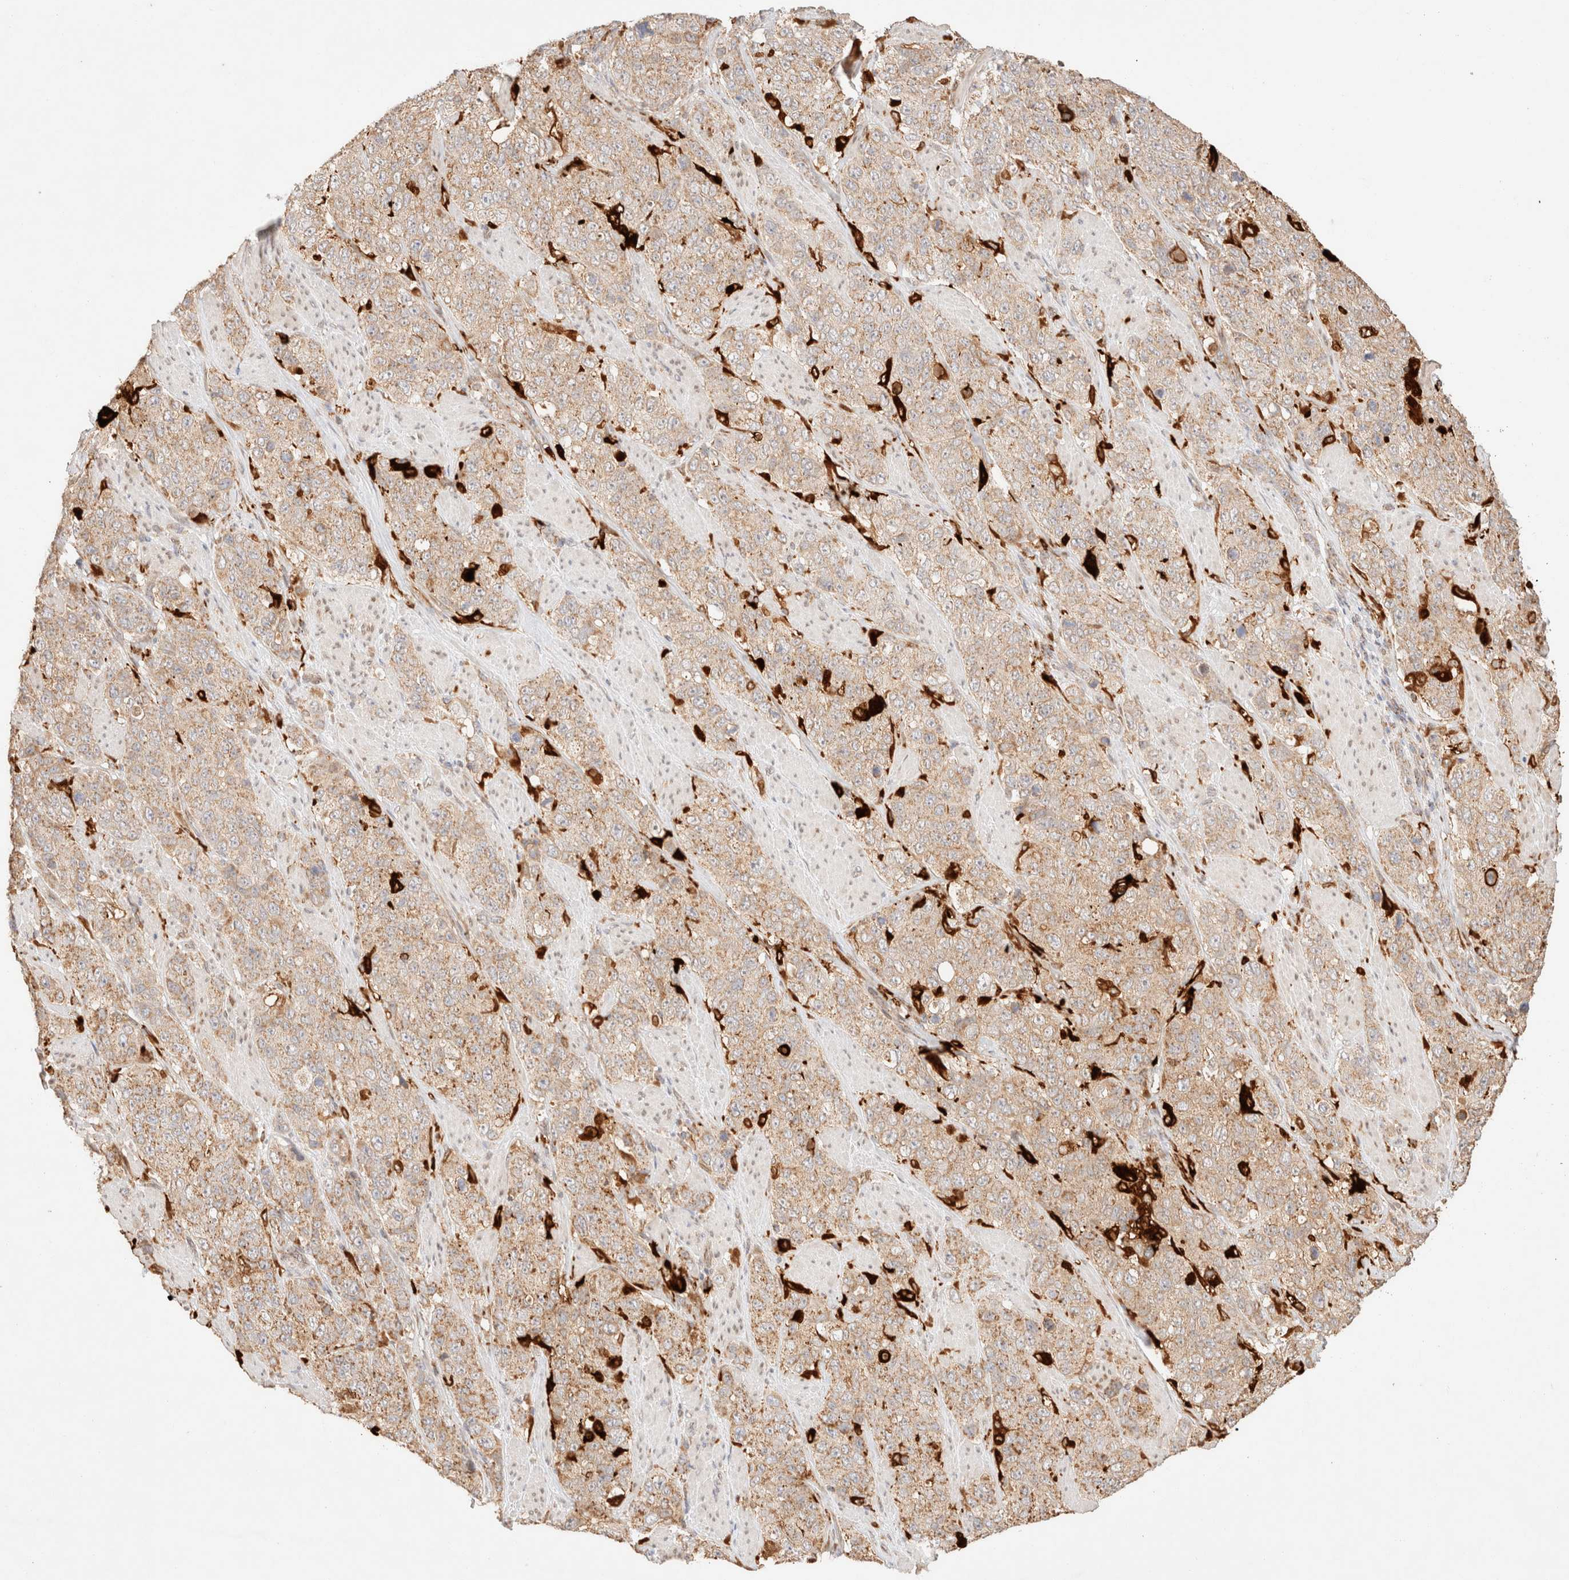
{"staining": {"intensity": "weak", "quantity": ">75%", "location": "cytoplasmic/membranous"}, "tissue": "stomach cancer", "cell_type": "Tumor cells", "image_type": "cancer", "snomed": [{"axis": "morphology", "description": "Adenocarcinoma, NOS"}, {"axis": "topography", "description": "Stomach"}], "caption": "This image exhibits immunohistochemistry staining of stomach adenocarcinoma, with low weak cytoplasmic/membranous positivity in about >75% of tumor cells.", "gene": "TACO1", "patient": {"sex": "male", "age": 48}}